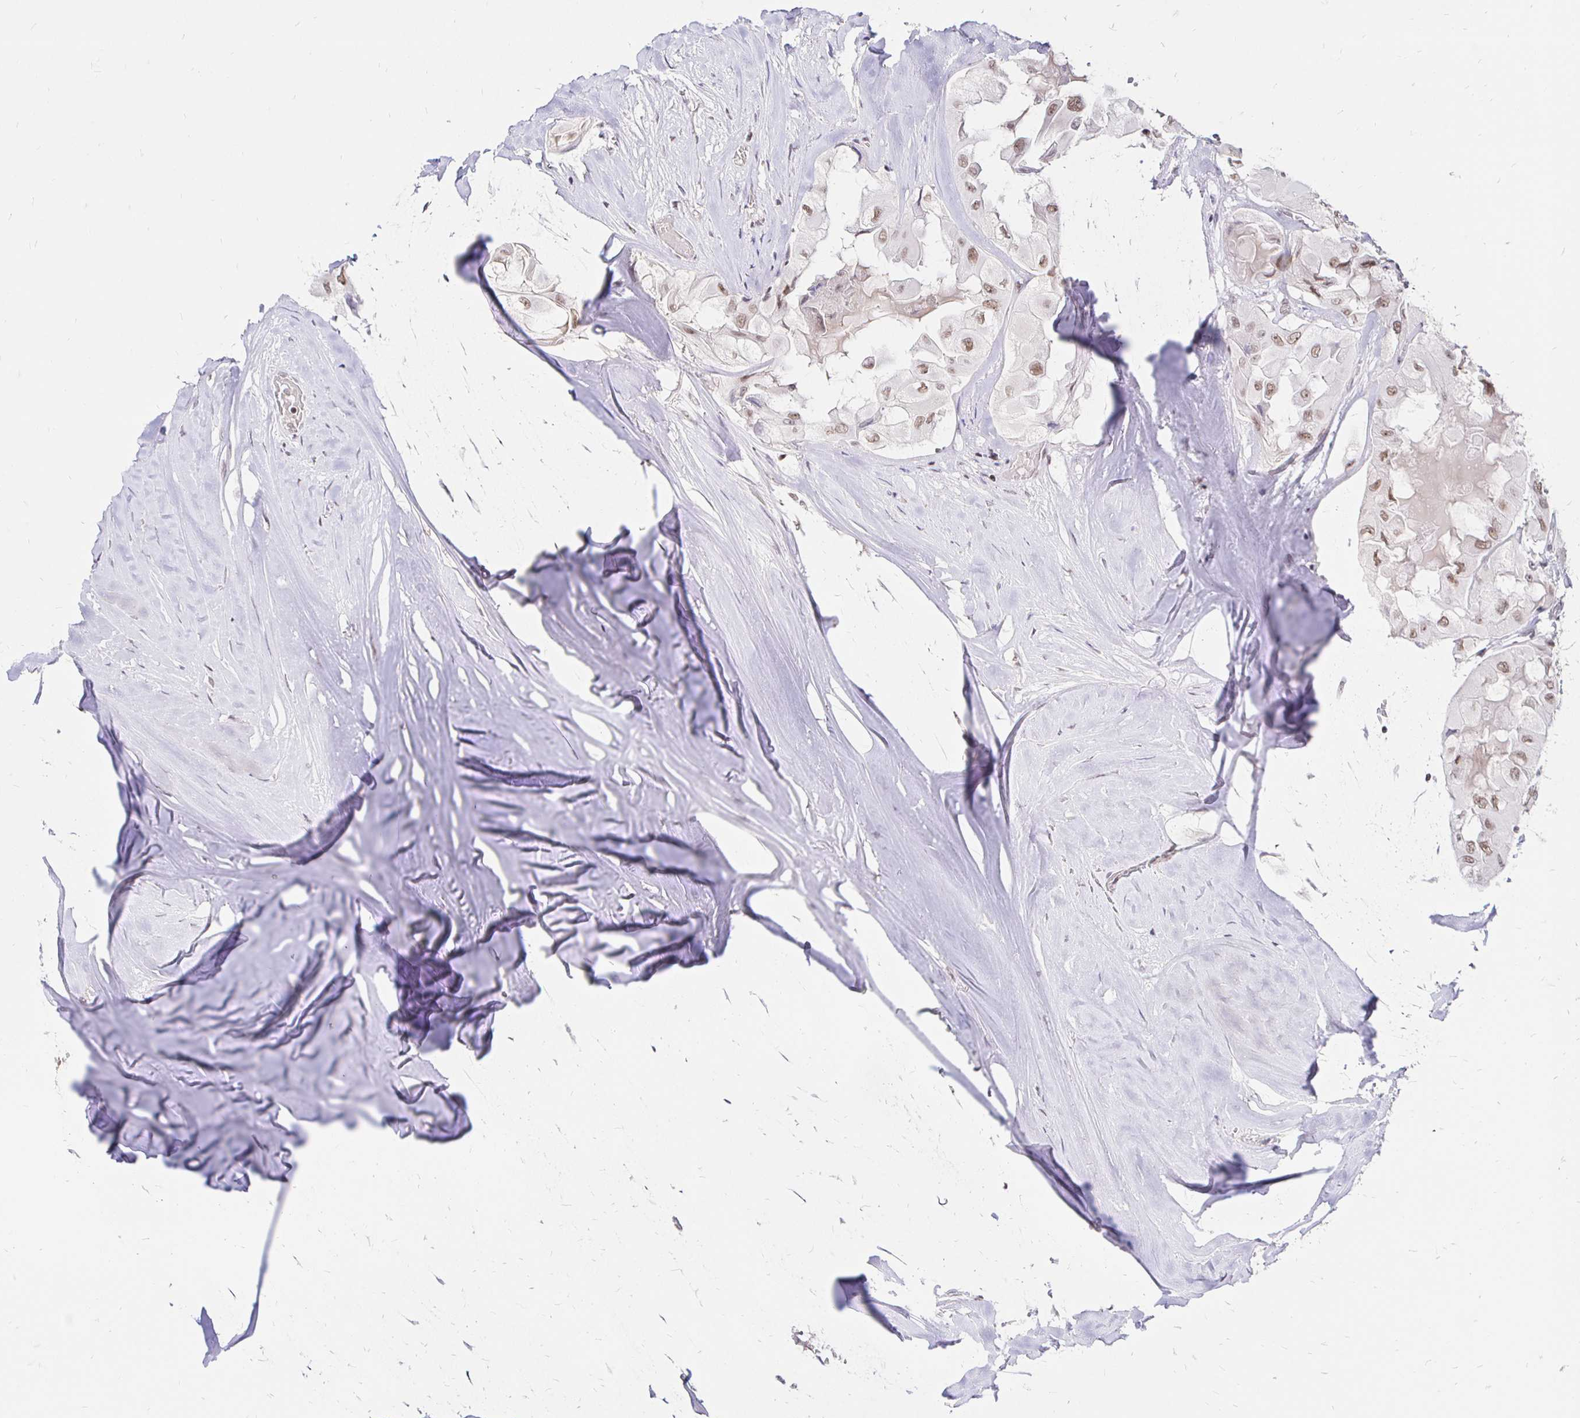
{"staining": {"intensity": "weak", "quantity": ">75%", "location": "nuclear"}, "tissue": "thyroid cancer", "cell_type": "Tumor cells", "image_type": "cancer", "snomed": [{"axis": "morphology", "description": "Normal tissue, NOS"}, {"axis": "morphology", "description": "Papillary adenocarcinoma, NOS"}, {"axis": "topography", "description": "Thyroid gland"}], "caption": "Immunohistochemical staining of human thyroid cancer (papillary adenocarcinoma) reveals weak nuclear protein staining in approximately >75% of tumor cells.", "gene": "SIN3A", "patient": {"sex": "female", "age": 59}}